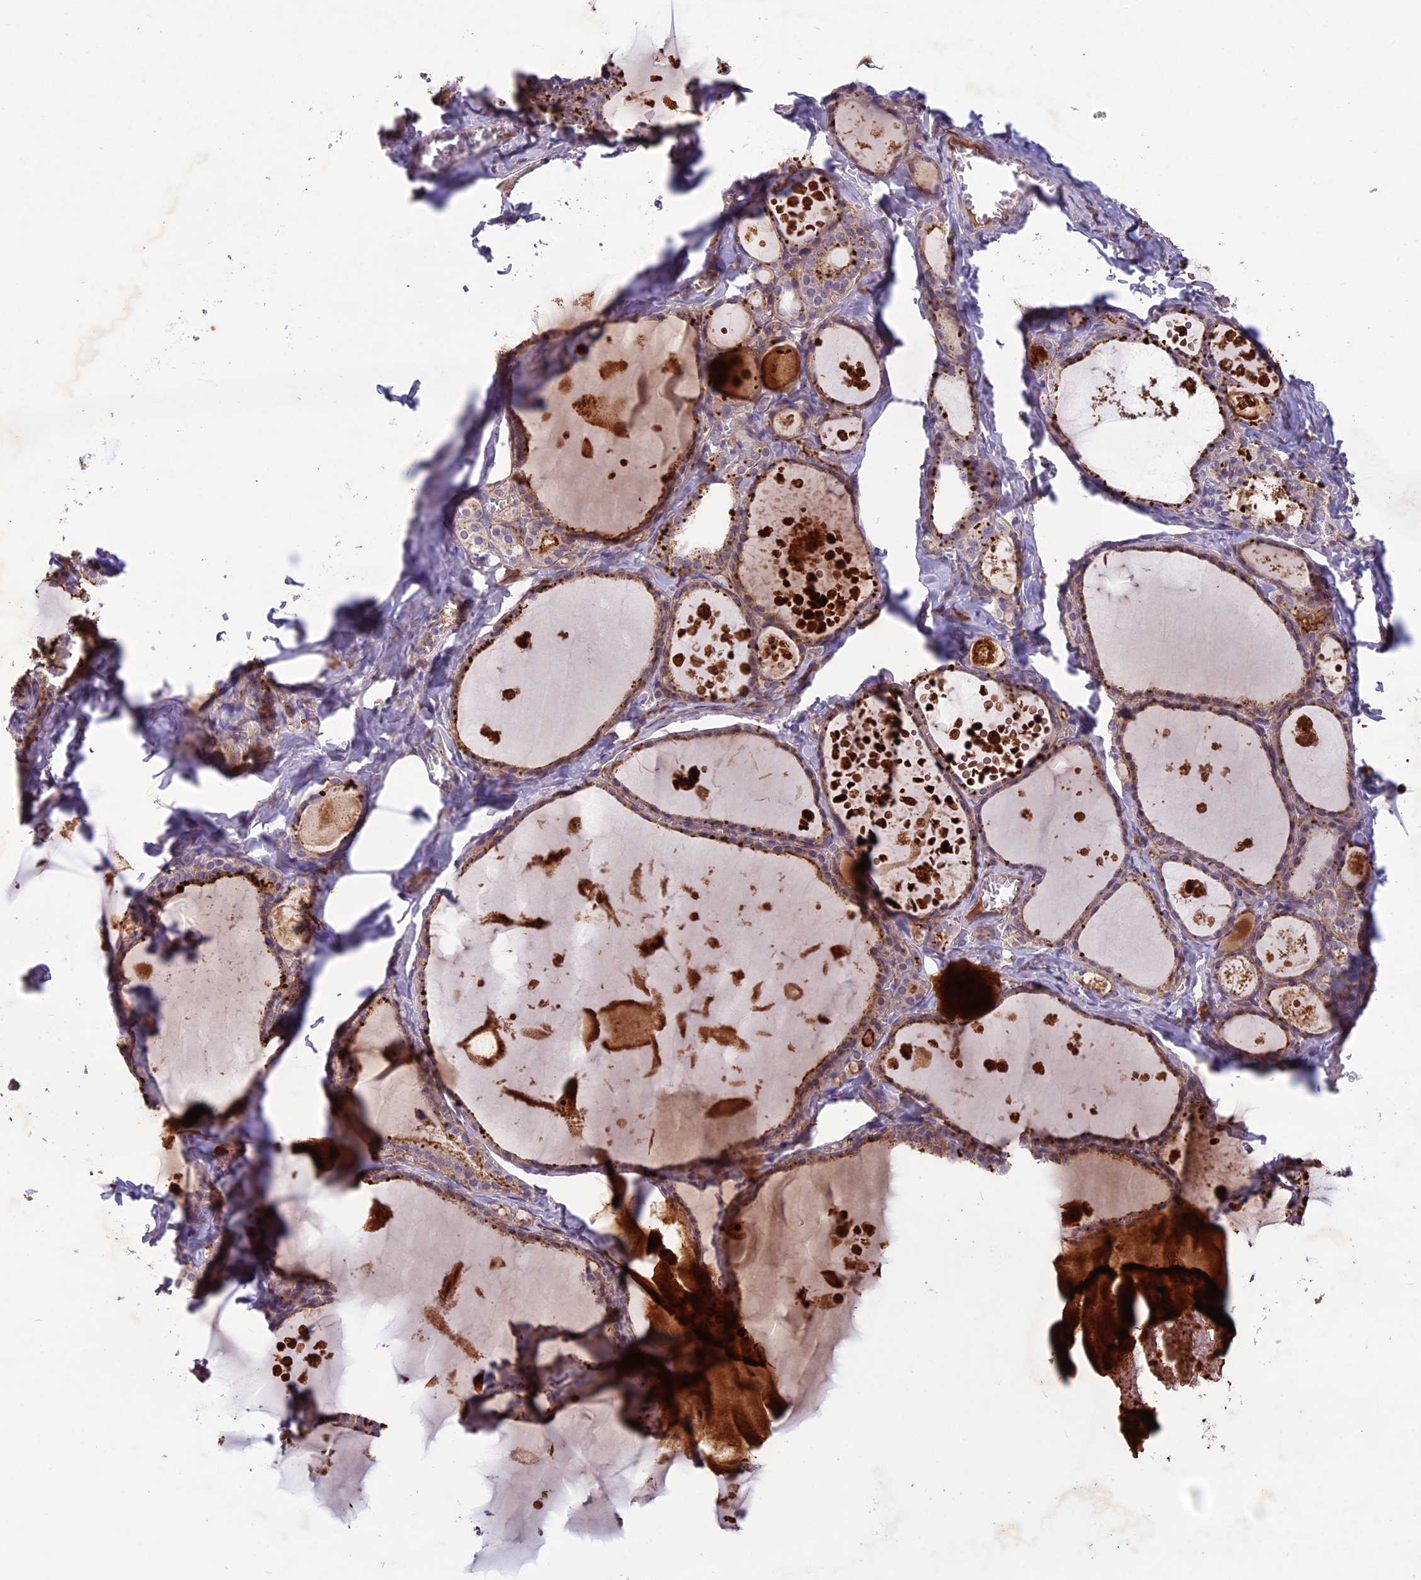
{"staining": {"intensity": "moderate", "quantity": "25%-75%", "location": "cytoplasmic/membranous"}, "tissue": "thyroid gland", "cell_type": "Glandular cells", "image_type": "normal", "snomed": [{"axis": "morphology", "description": "Normal tissue, NOS"}, {"axis": "topography", "description": "Thyroid gland"}], "caption": "Glandular cells show medium levels of moderate cytoplasmic/membranous positivity in about 25%-75% of cells in normal thyroid gland.", "gene": "ADO", "patient": {"sex": "male", "age": 56}}